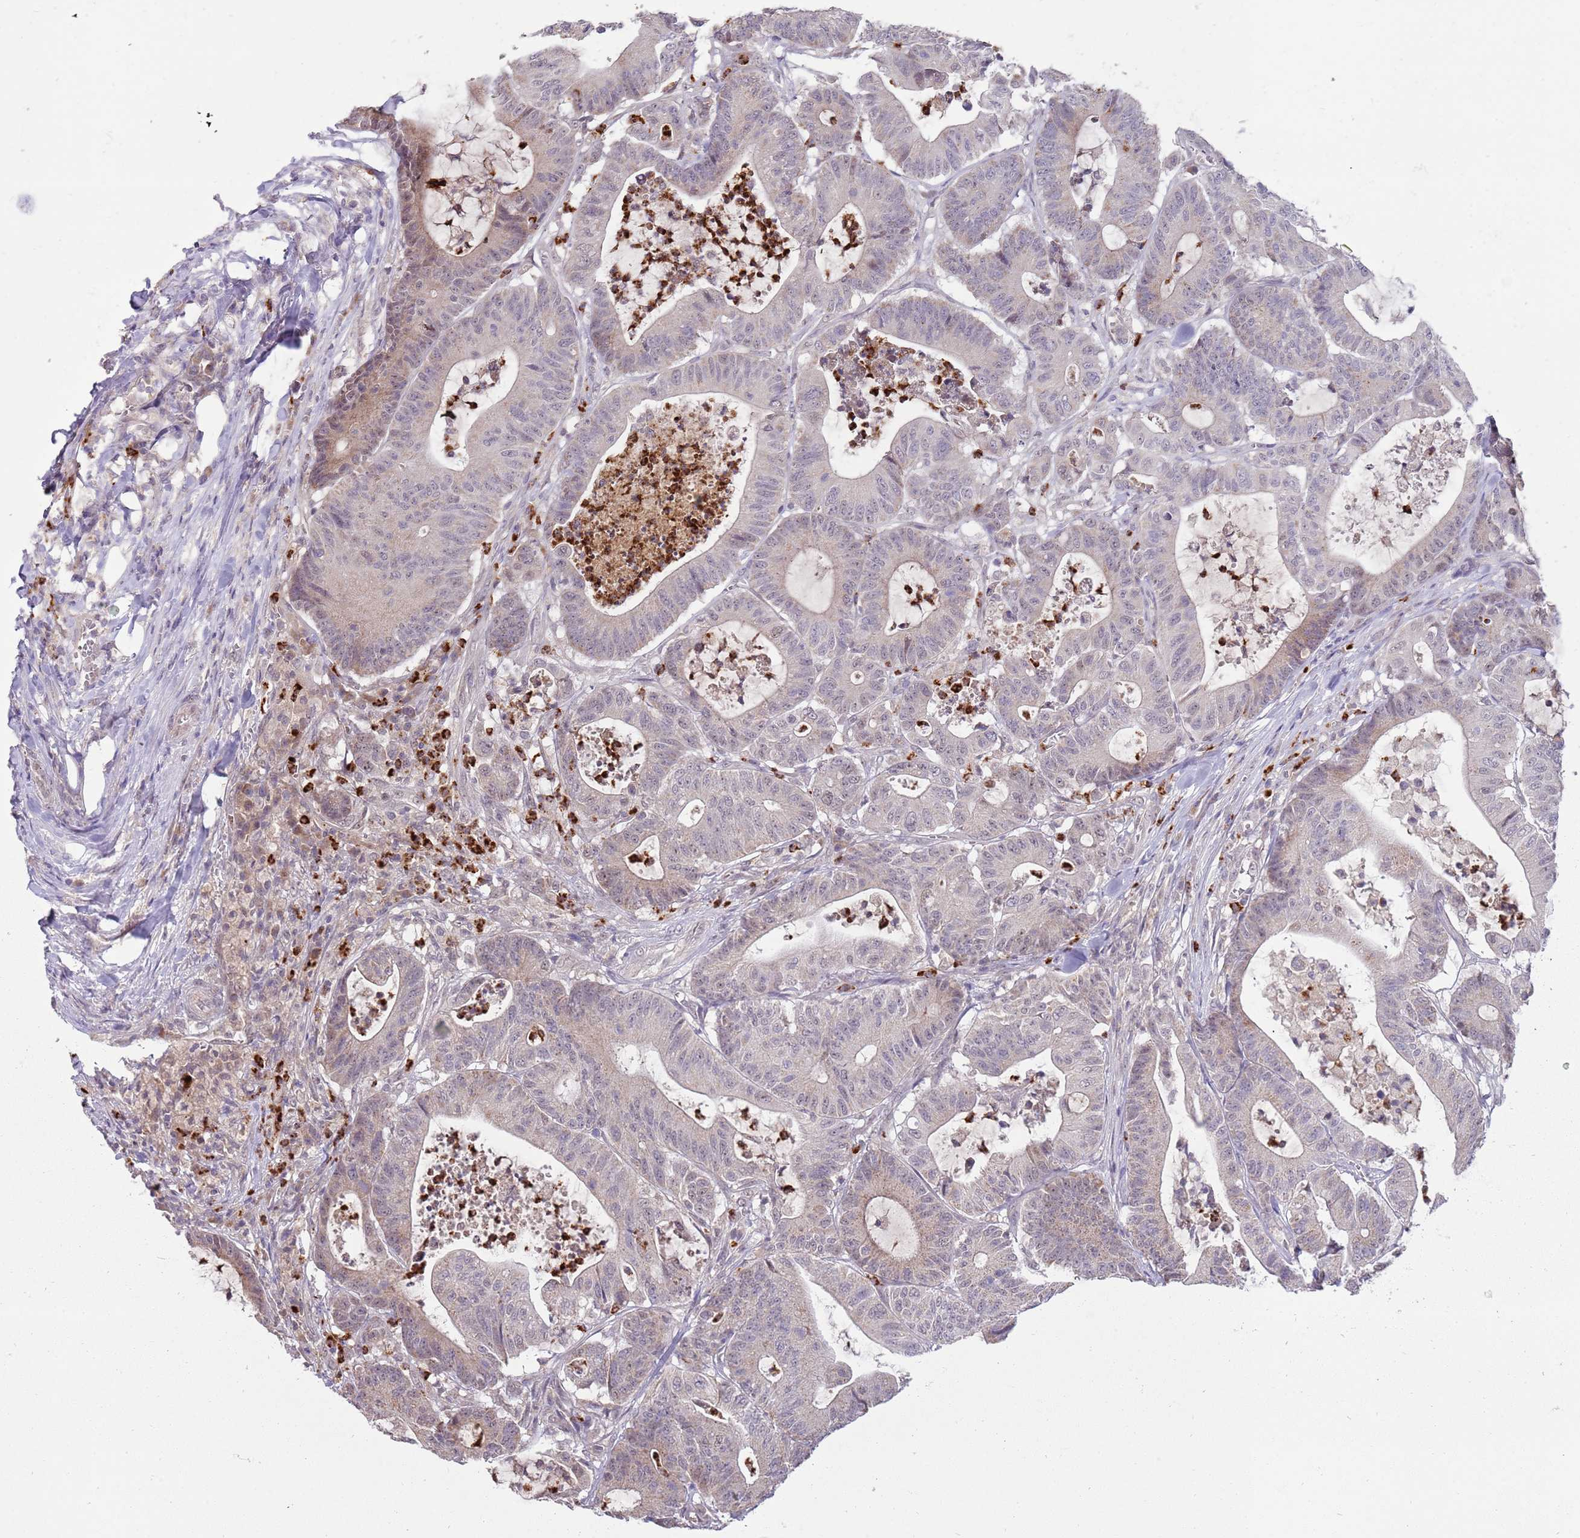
{"staining": {"intensity": "weak", "quantity": "<25%", "location": "cytoplasmic/membranous,nuclear"}, "tissue": "colorectal cancer", "cell_type": "Tumor cells", "image_type": "cancer", "snomed": [{"axis": "morphology", "description": "Adenocarcinoma, NOS"}, {"axis": "topography", "description": "Colon"}], "caption": "Colorectal cancer (adenocarcinoma) was stained to show a protein in brown. There is no significant positivity in tumor cells.", "gene": "NBPF6", "patient": {"sex": "female", "age": 84}}